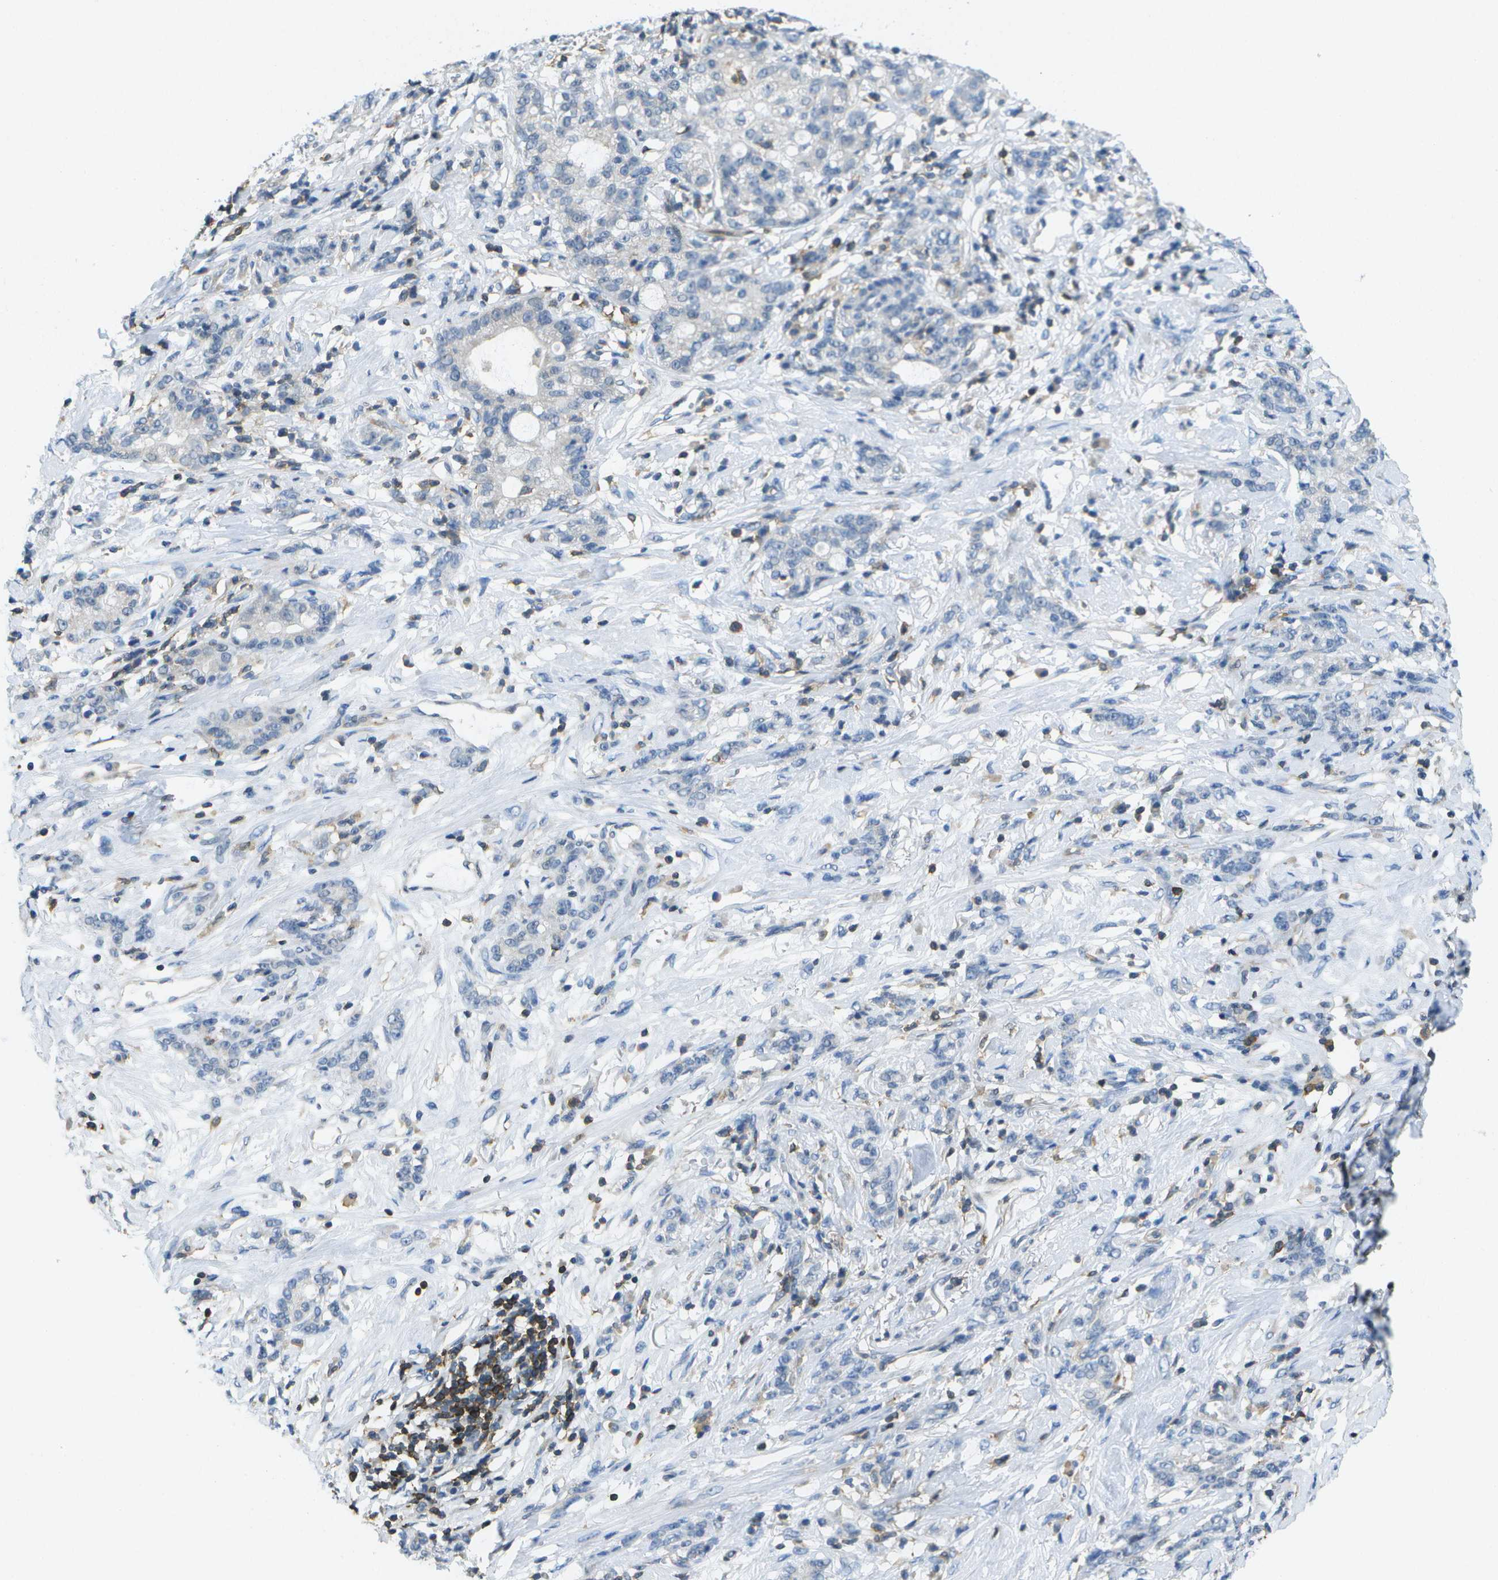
{"staining": {"intensity": "negative", "quantity": "none", "location": "none"}, "tissue": "stomach cancer", "cell_type": "Tumor cells", "image_type": "cancer", "snomed": [{"axis": "morphology", "description": "Adenocarcinoma, NOS"}, {"axis": "topography", "description": "Stomach, lower"}], "caption": "Tumor cells are negative for protein expression in human stomach adenocarcinoma.", "gene": "RCSD1", "patient": {"sex": "male", "age": 88}}